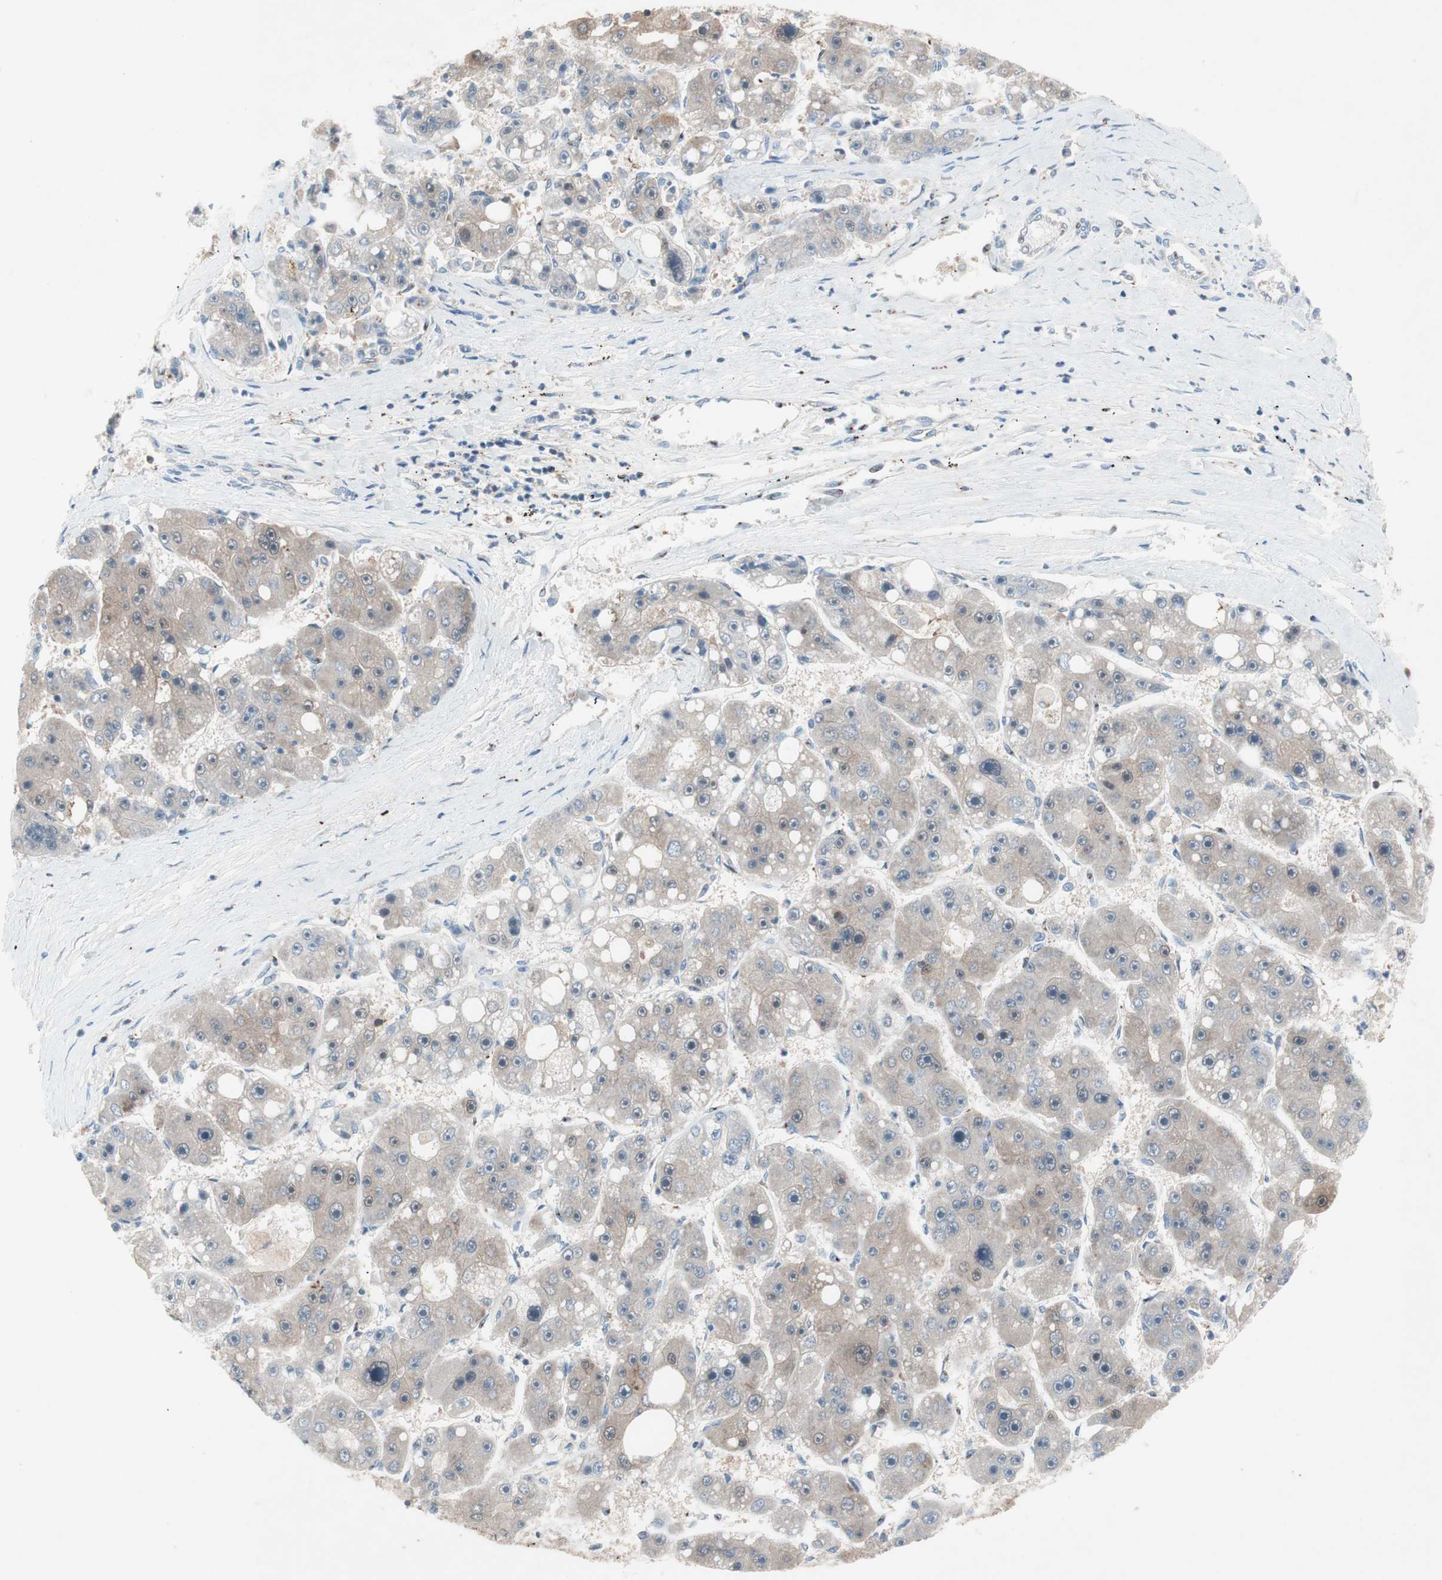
{"staining": {"intensity": "negative", "quantity": "none", "location": "none"}, "tissue": "liver cancer", "cell_type": "Tumor cells", "image_type": "cancer", "snomed": [{"axis": "morphology", "description": "Carcinoma, Hepatocellular, NOS"}, {"axis": "topography", "description": "Liver"}], "caption": "Immunohistochemistry of liver cancer displays no positivity in tumor cells.", "gene": "GALT", "patient": {"sex": "female", "age": 61}}